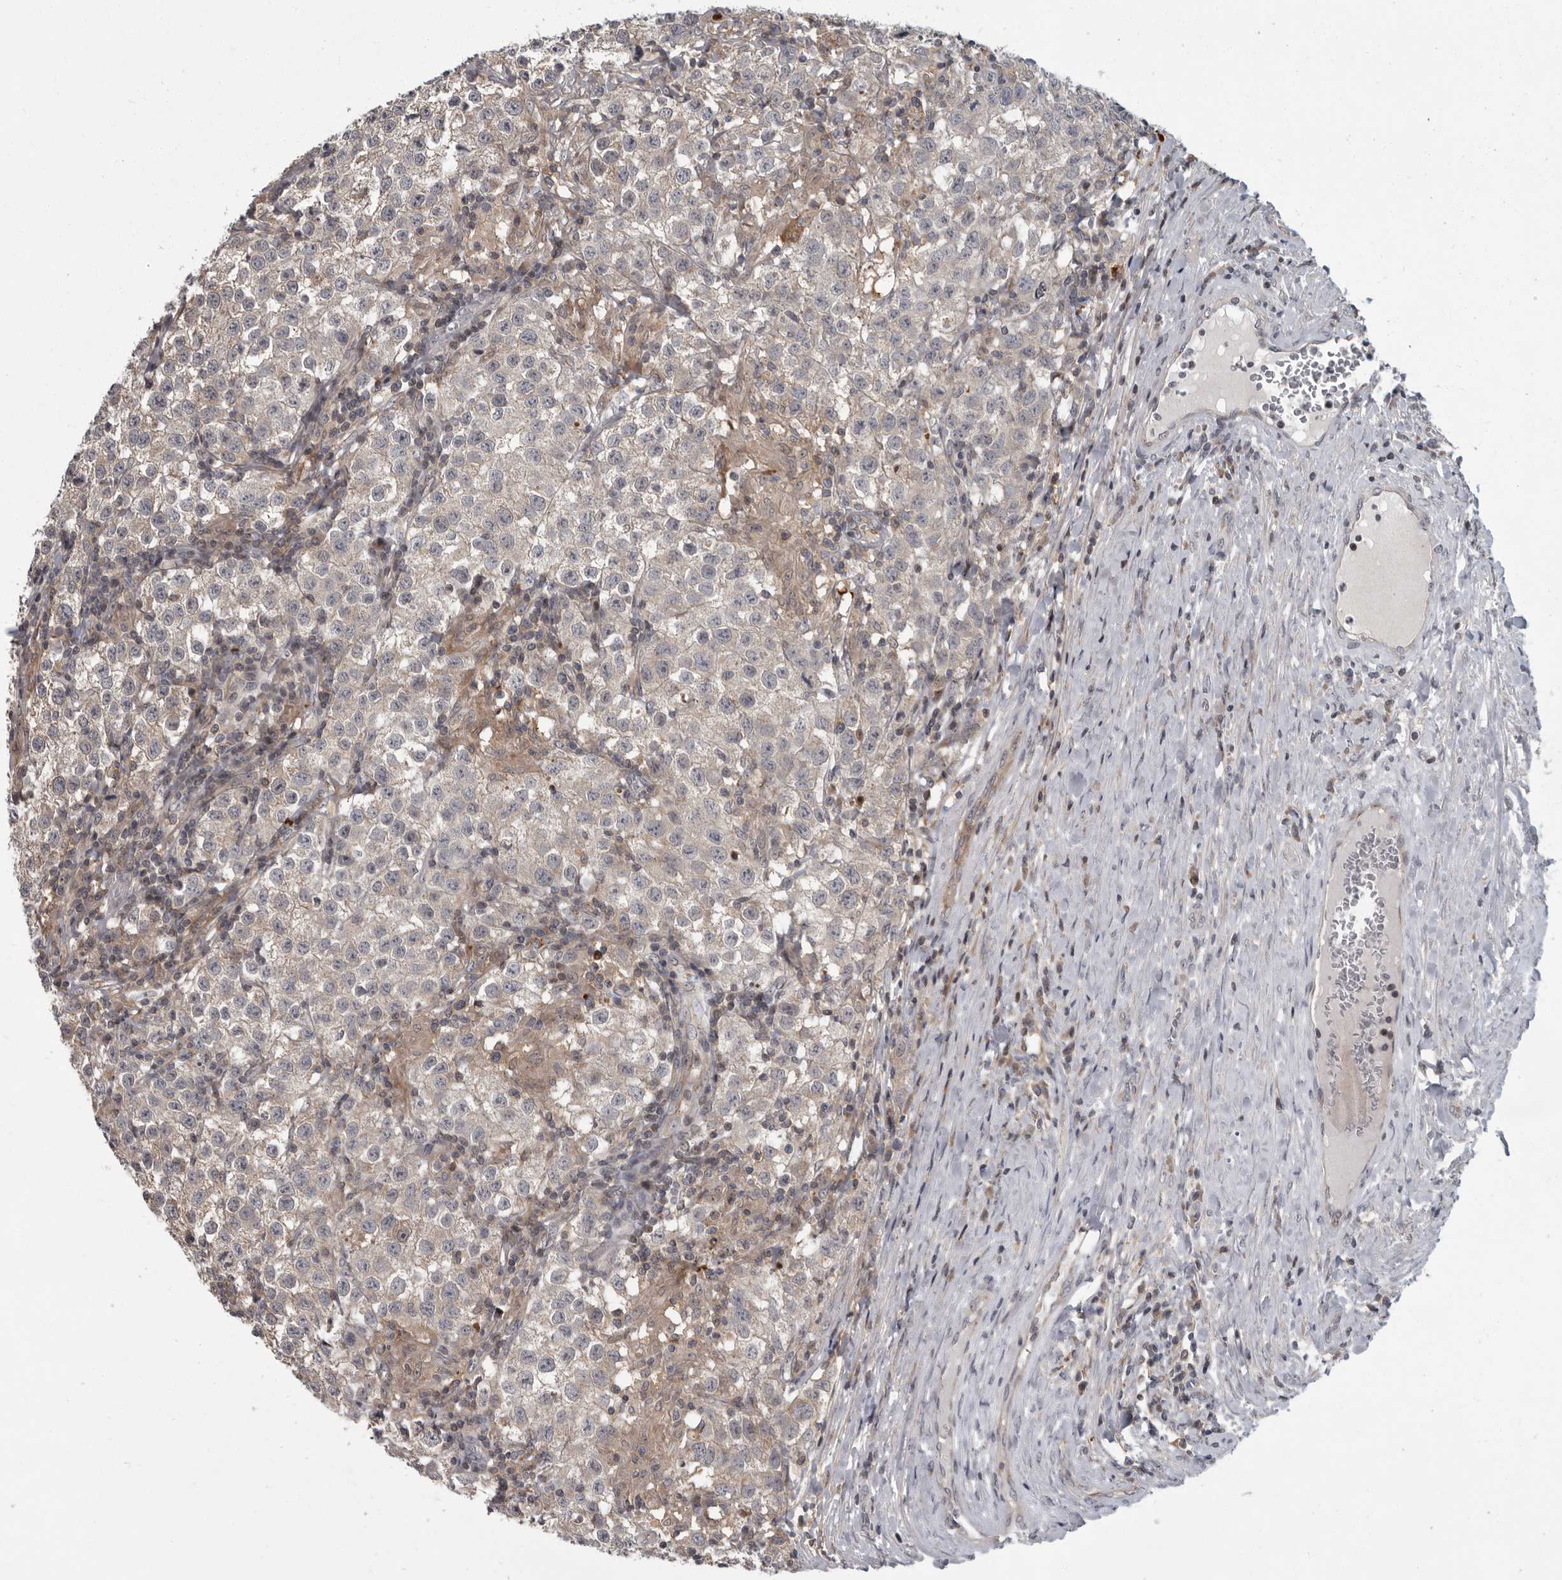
{"staining": {"intensity": "negative", "quantity": "none", "location": "none"}, "tissue": "testis cancer", "cell_type": "Tumor cells", "image_type": "cancer", "snomed": [{"axis": "morphology", "description": "Seminoma, NOS"}, {"axis": "morphology", "description": "Carcinoma, Embryonal, NOS"}, {"axis": "topography", "description": "Testis"}], "caption": "High magnification brightfield microscopy of testis cancer stained with DAB (3,3'-diaminobenzidine) (brown) and counterstained with hematoxylin (blue): tumor cells show no significant expression.", "gene": "PDE7A", "patient": {"sex": "male", "age": 43}}